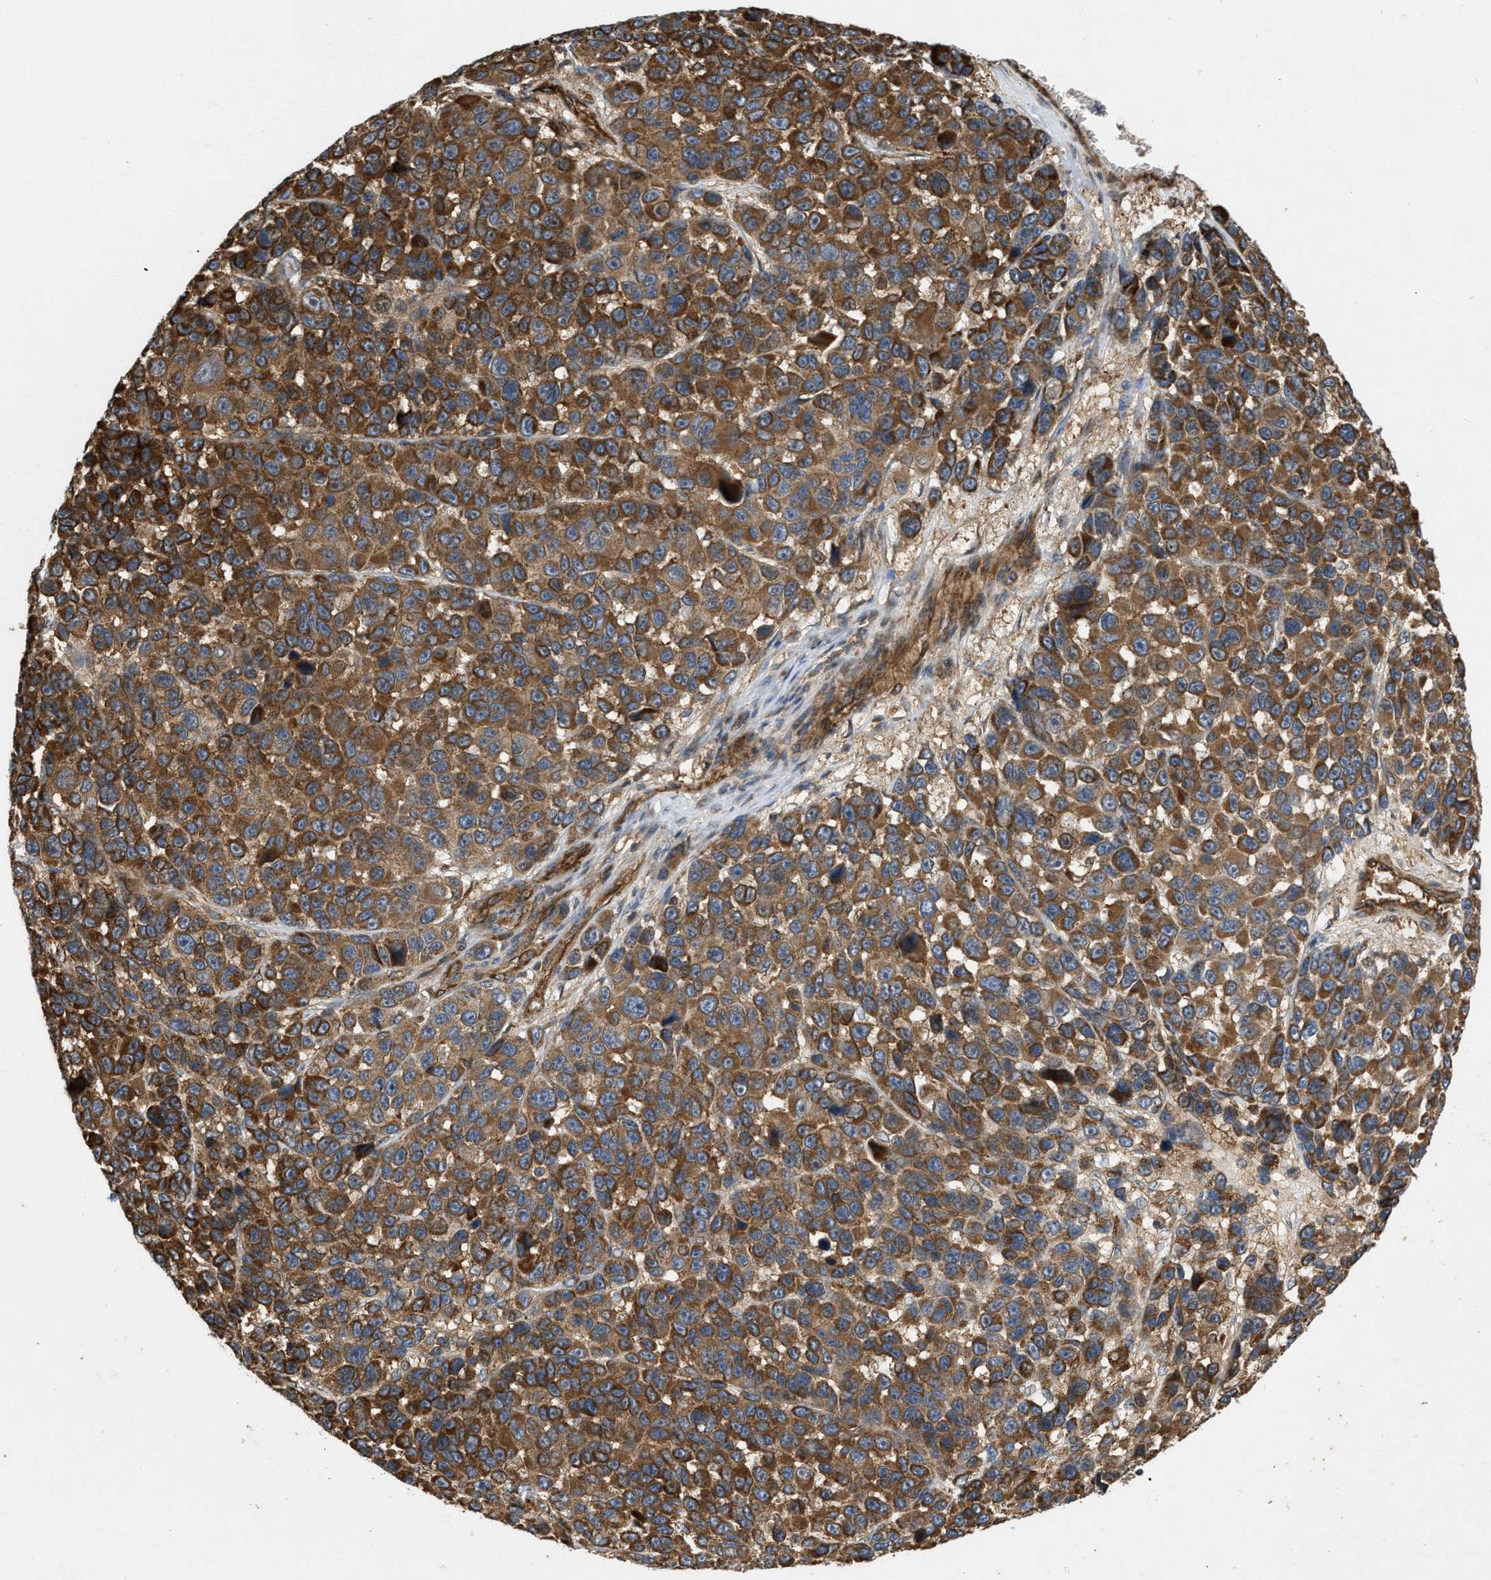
{"staining": {"intensity": "strong", "quantity": ">75%", "location": "cytoplasmic/membranous"}, "tissue": "melanoma", "cell_type": "Tumor cells", "image_type": "cancer", "snomed": [{"axis": "morphology", "description": "Malignant melanoma, NOS"}, {"axis": "topography", "description": "Skin"}], "caption": "Protein staining of malignant melanoma tissue displays strong cytoplasmic/membranous expression in about >75% of tumor cells. (Brightfield microscopy of DAB IHC at high magnification).", "gene": "GNB4", "patient": {"sex": "male", "age": 53}}